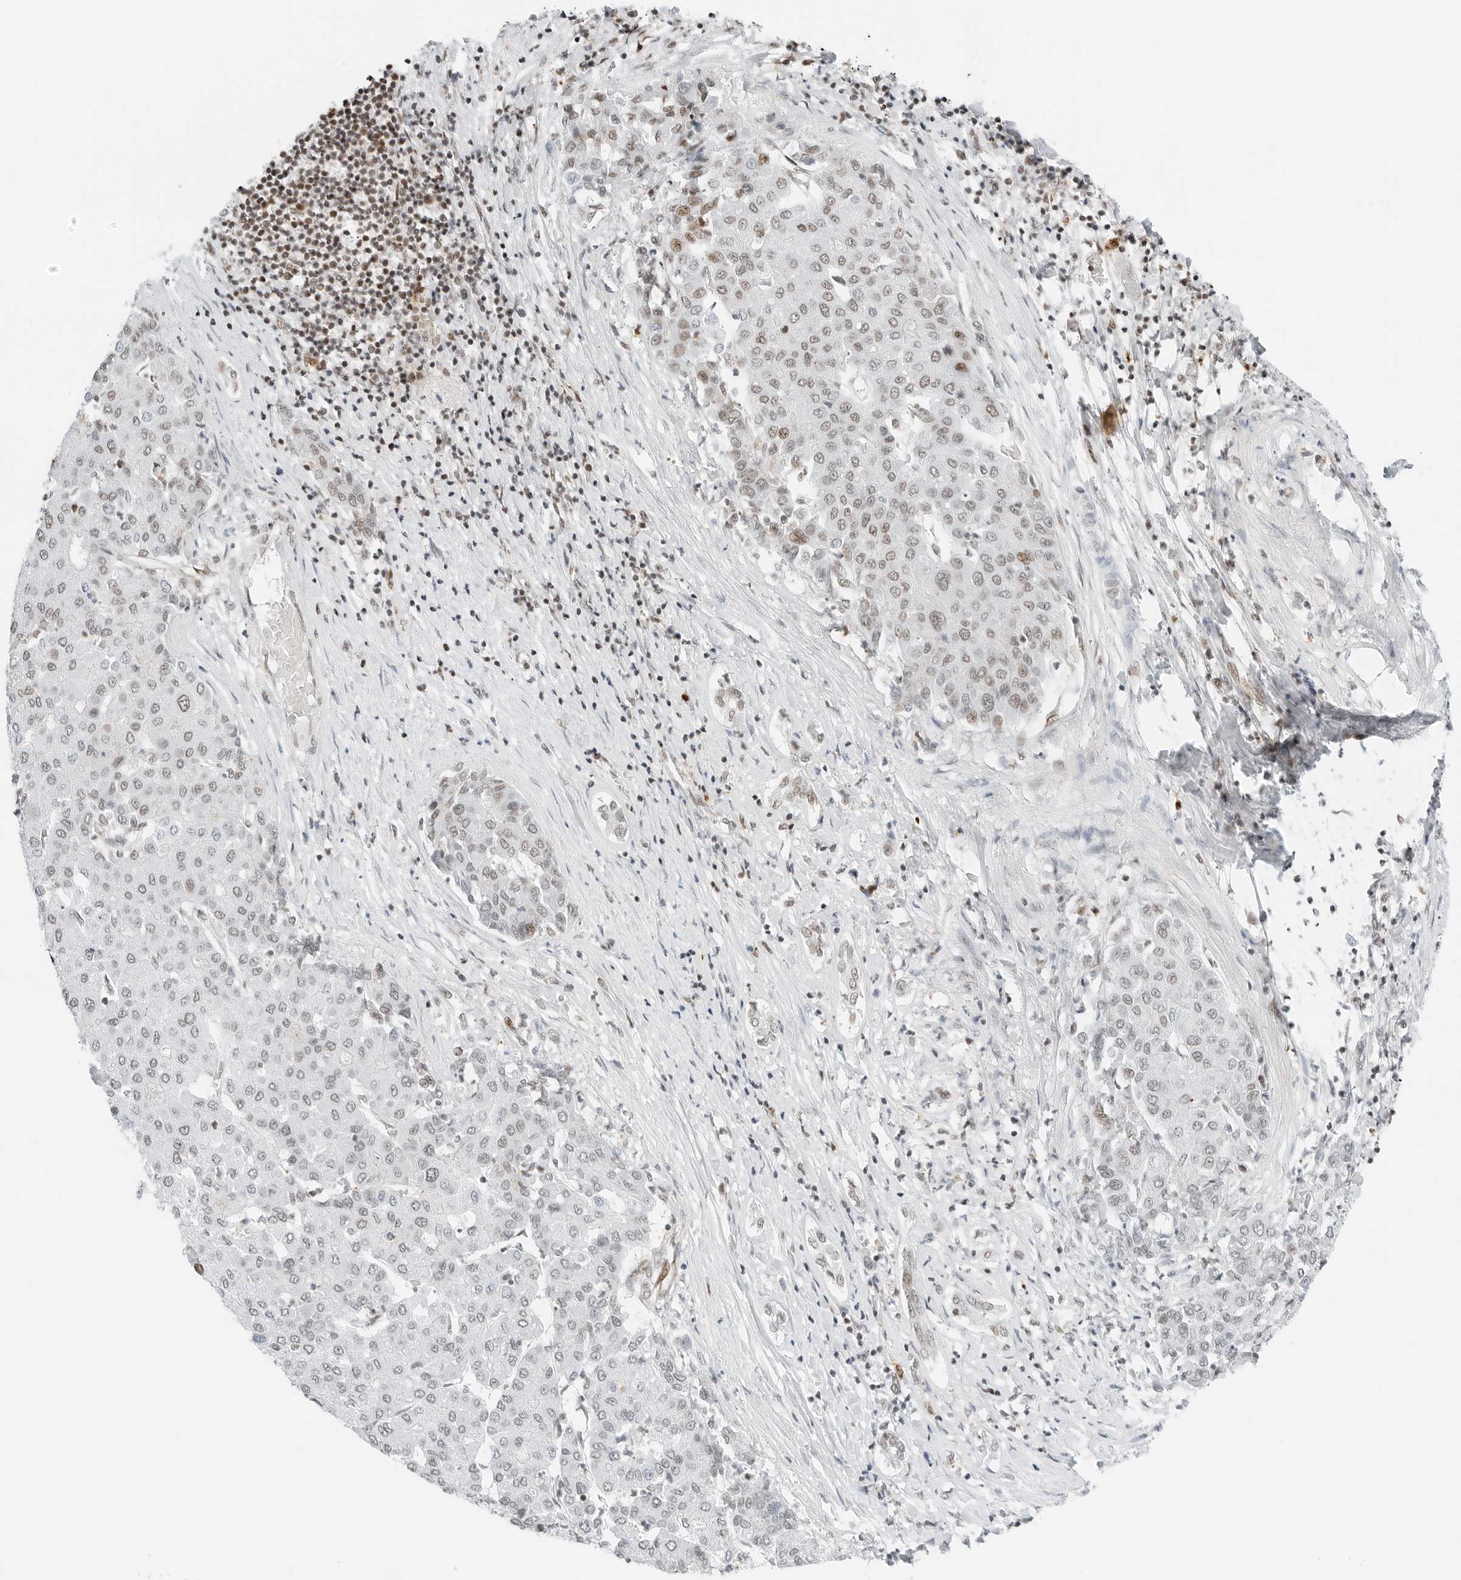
{"staining": {"intensity": "weak", "quantity": "<25%", "location": "nuclear"}, "tissue": "liver cancer", "cell_type": "Tumor cells", "image_type": "cancer", "snomed": [{"axis": "morphology", "description": "Carcinoma, Hepatocellular, NOS"}, {"axis": "topography", "description": "Liver"}], "caption": "Immunohistochemistry photomicrograph of neoplastic tissue: human liver hepatocellular carcinoma stained with DAB (3,3'-diaminobenzidine) displays no significant protein positivity in tumor cells.", "gene": "CRTC2", "patient": {"sex": "male", "age": 65}}